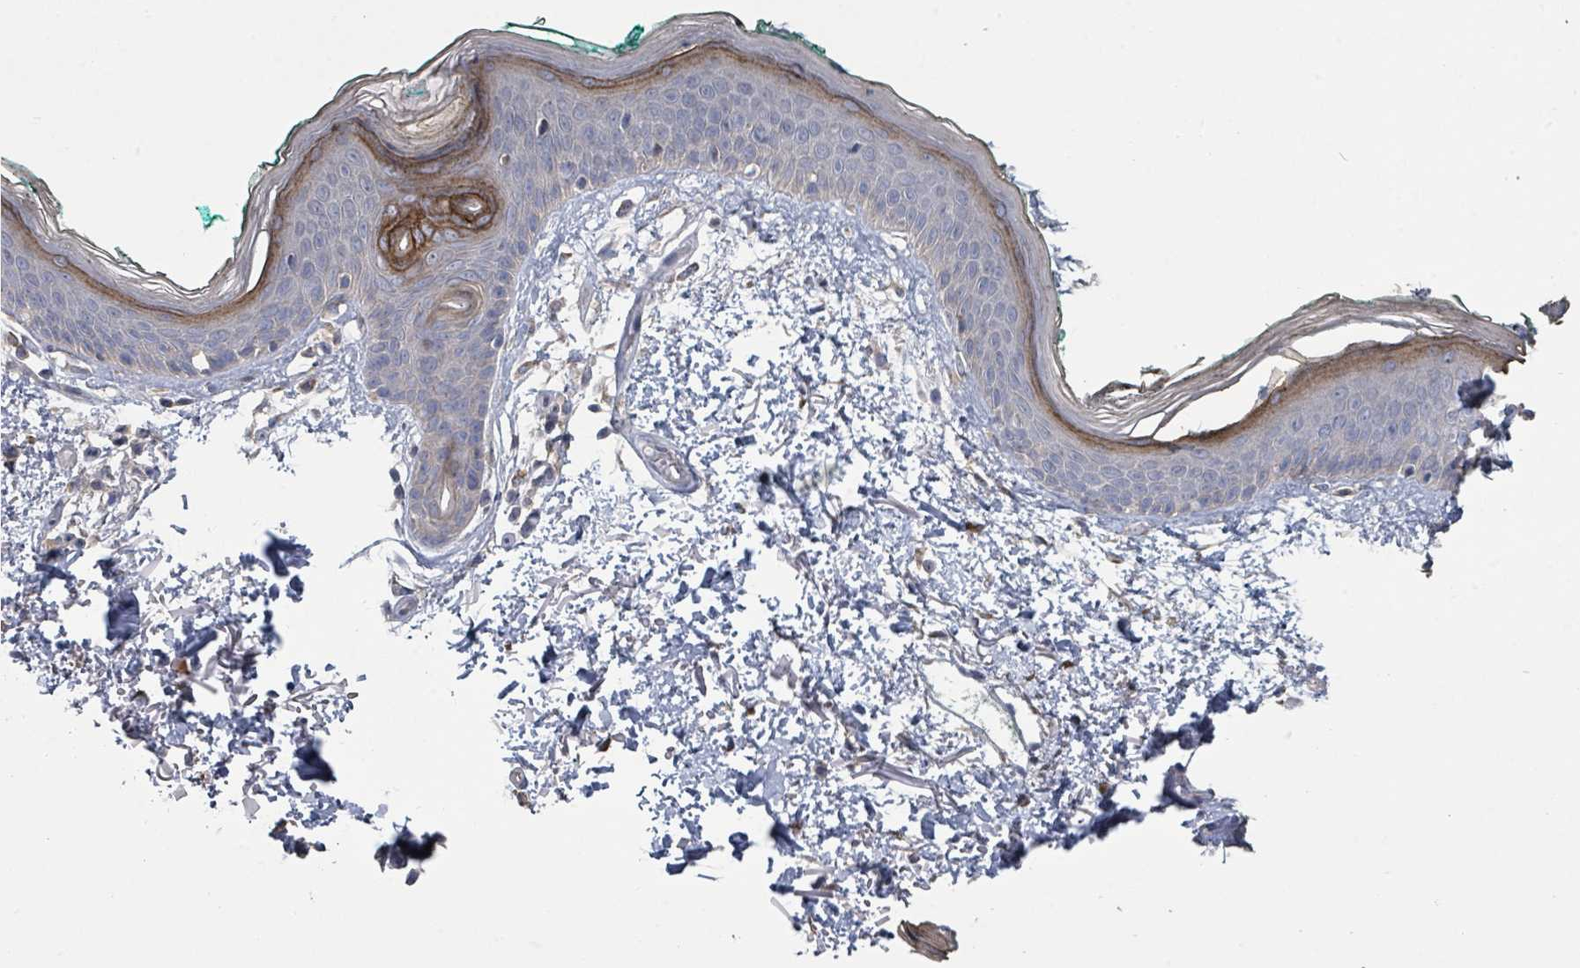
{"staining": {"intensity": "negative", "quantity": "none", "location": "none"}, "tissue": "skin", "cell_type": "Fibroblasts", "image_type": "normal", "snomed": [{"axis": "morphology", "description": "Normal tissue, NOS"}, {"axis": "morphology", "description": "Malignant melanoma, NOS"}, {"axis": "topography", "description": "Skin"}], "caption": "The photomicrograph shows no staining of fibroblasts in normal skin.", "gene": "SLC9A7", "patient": {"sex": "male", "age": 62}}